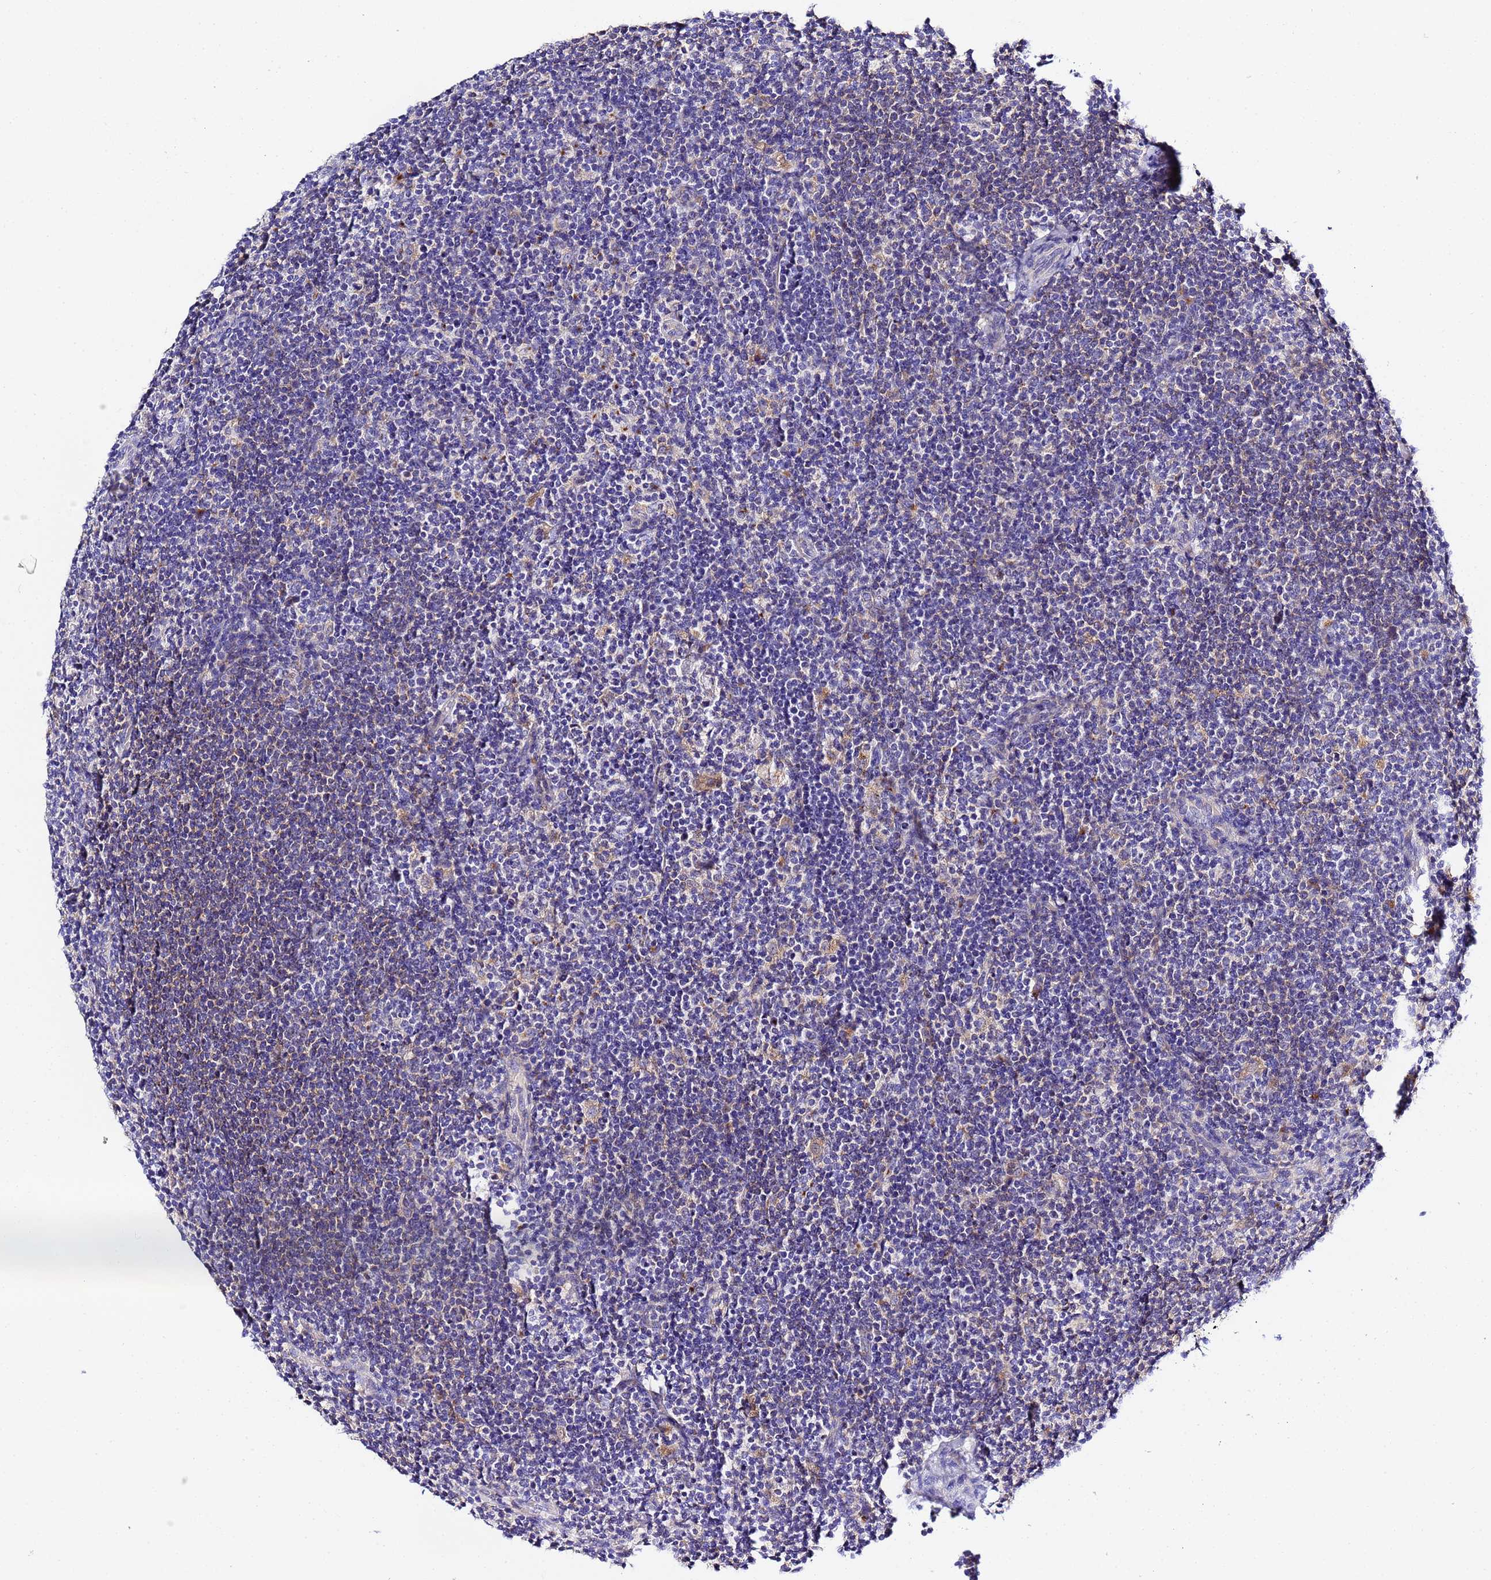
{"staining": {"intensity": "moderate", "quantity": "25%-75%", "location": "cytoplasmic/membranous"}, "tissue": "lymphoma", "cell_type": "Tumor cells", "image_type": "cancer", "snomed": [{"axis": "morphology", "description": "Hodgkin's disease, NOS"}, {"axis": "topography", "description": "Lymph node"}], "caption": "Immunohistochemistry (IHC) staining of lymphoma, which reveals medium levels of moderate cytoplasmic/membranous expression in approximately 25%-75% of tumor cells indicating moderate cytoplasmic/membranous protein staining. The staining was performed using DAB (brown) for protein detection and nuclei were counterstained in hematoxylin (blue).", "gene": "VTI1B", "patient": {"sex": "female", "age": 57}}